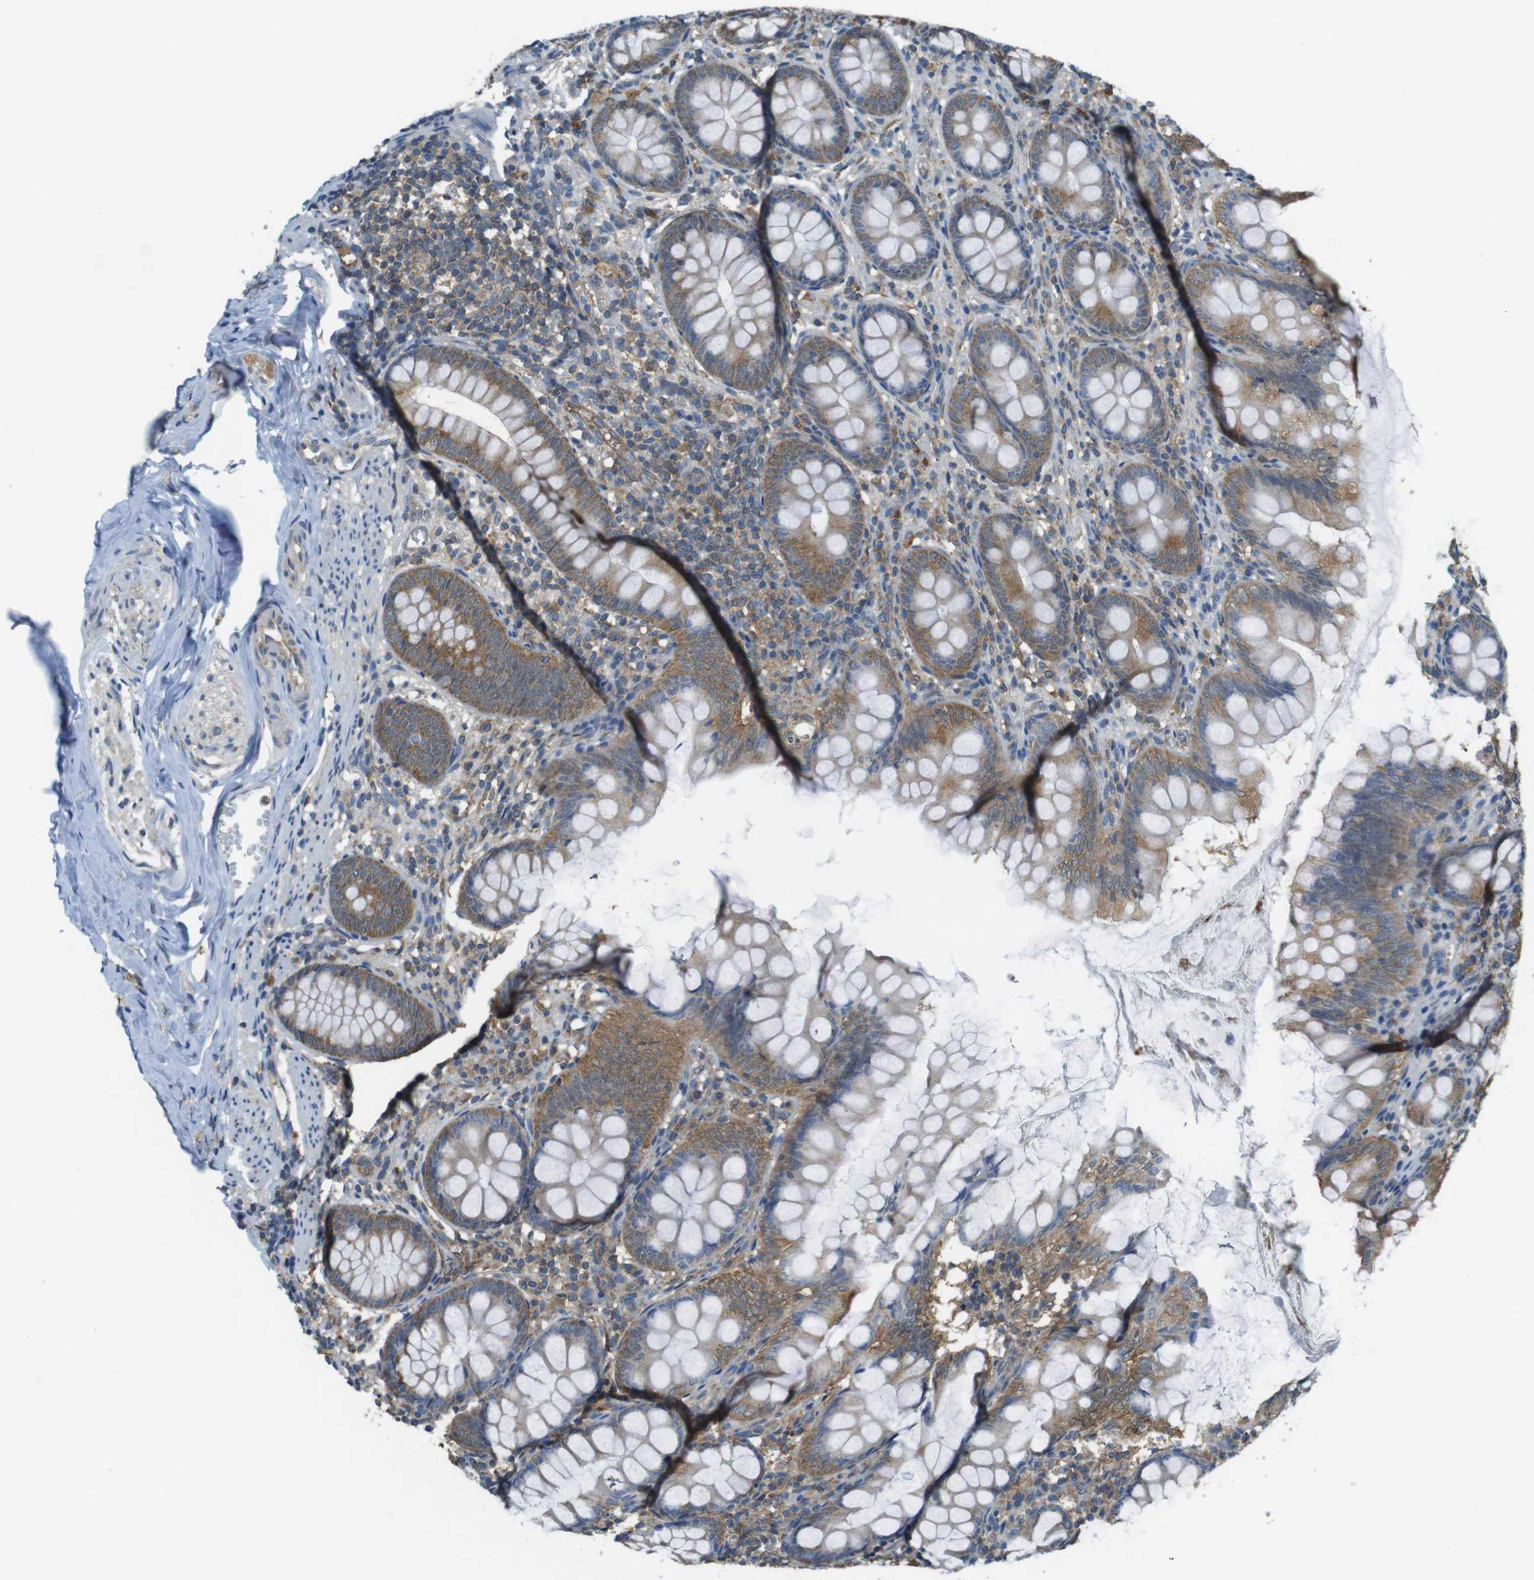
{"staining": {"intensity": "moderate", "quantity": ">75%", "location": "cytoplasmic/membranous"}, "tissue": "appendix", "cell_type": "Glandular cells", "image_type": "normal", "snomed": [{"axis": "morphology", "description": "Normal tissue, NOS"}, {"axis": "topography", "description": "Appendix"}], "caption": "The image demonstrates staining of unremarkable appendix, revealing moderate cytoplasmic/membranous protein staining (brown color) within glandular cells.", "gene": "BRI3BP", "patient": {"sex": "female", "age": 77}}